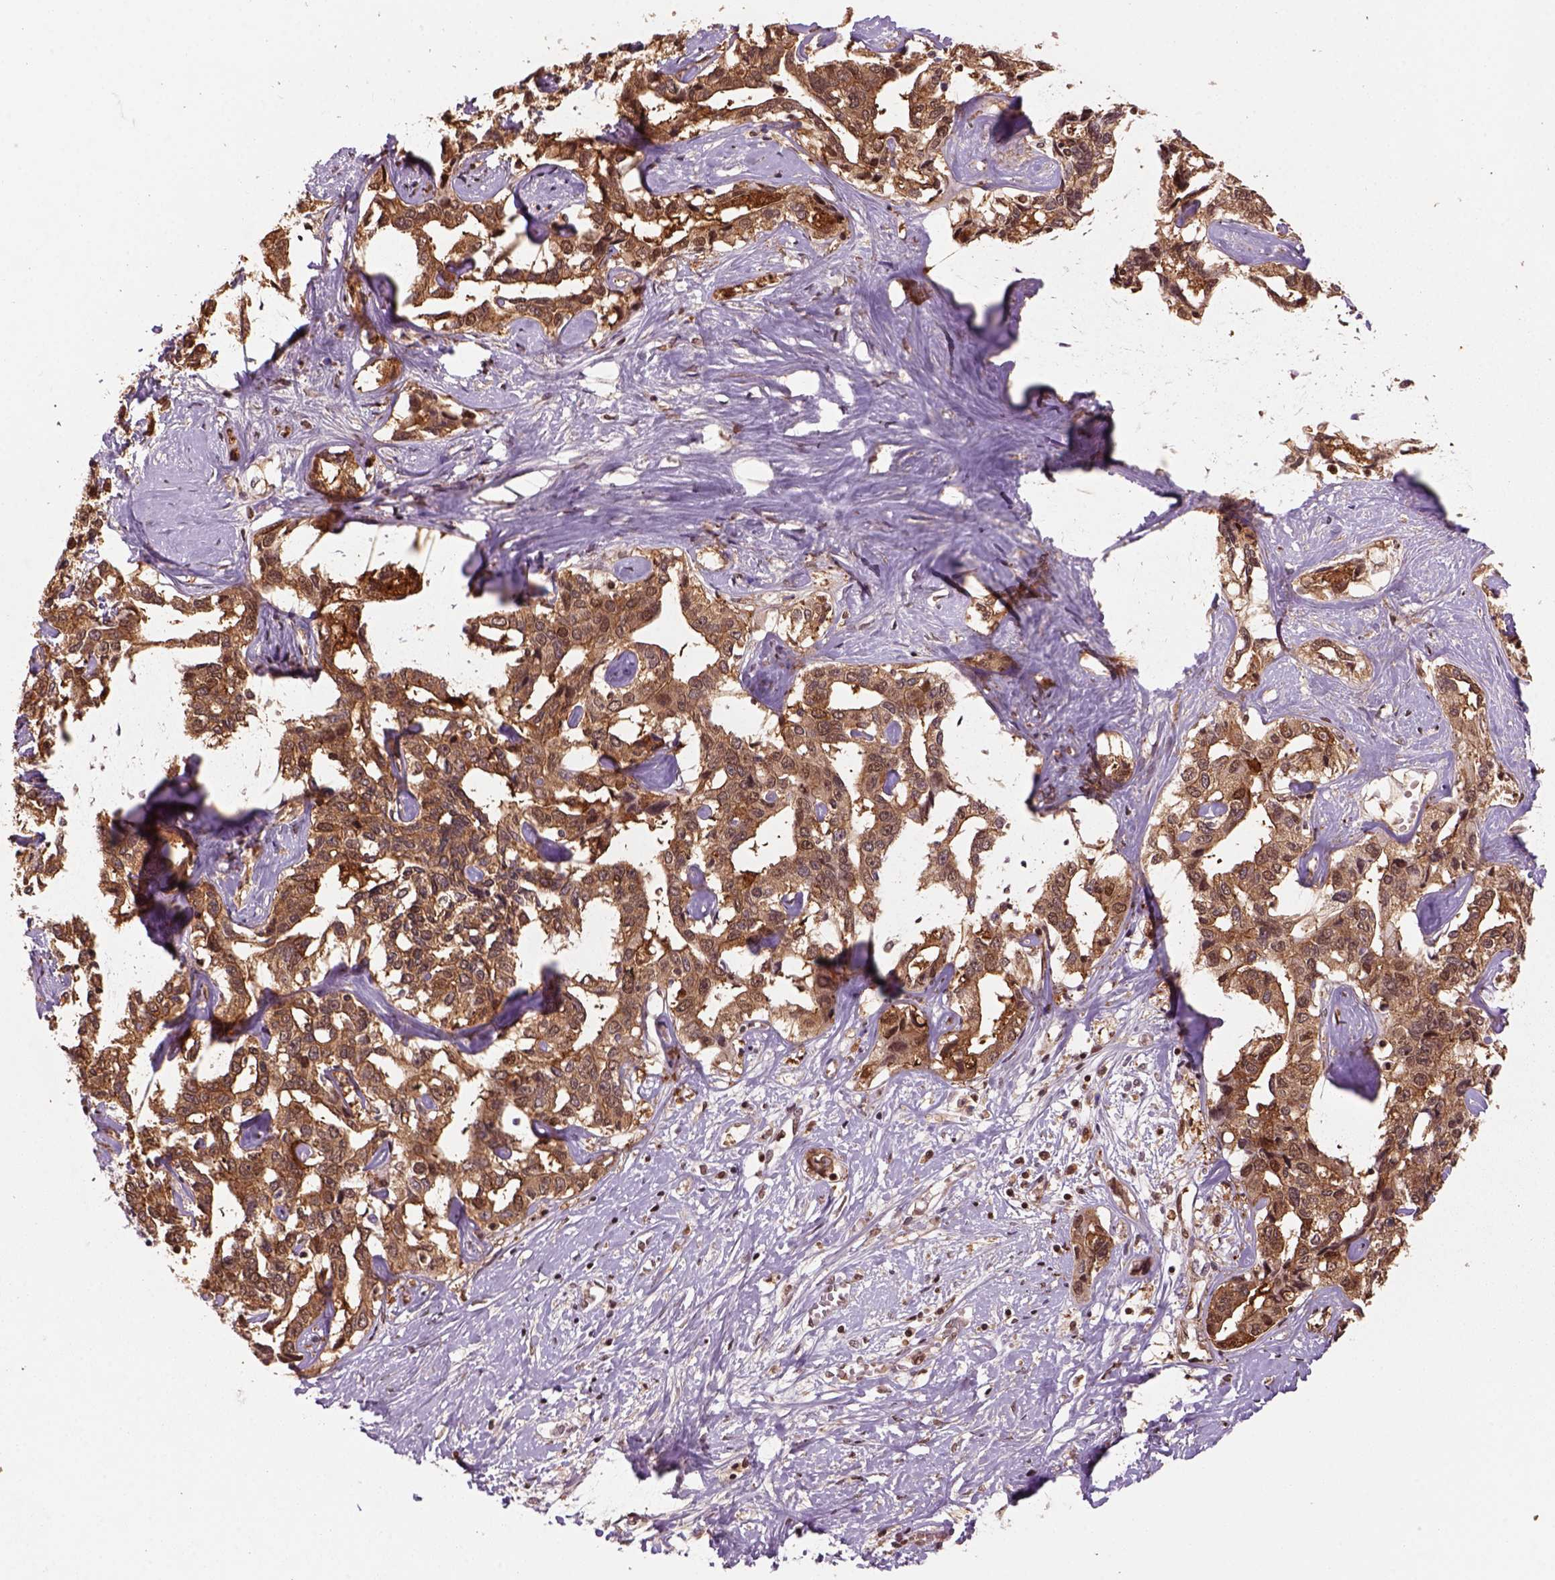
{"staining": {"intensity": "moderate", "quantity": ">75%", "location": "cytoplasmic/membranous,nuclear"}, "tissue": "liver cancer", "cell_type": "Tumor cells", "image_type": "cancer", "snomed": [{"axis": "morphology", "description": "Cholangiocarcinoma"}, {"axis": "topography", "description": "Liver"}], "caption": "Brown immunohistochemical staining in liver cancer (cholangiocarcinoma) shows moderate cytoplasmic/membranous and nuclear staining in about >75% of tumor cells.", "gene": "GOT1", "patient": {"sex": "male", "age": 59}}